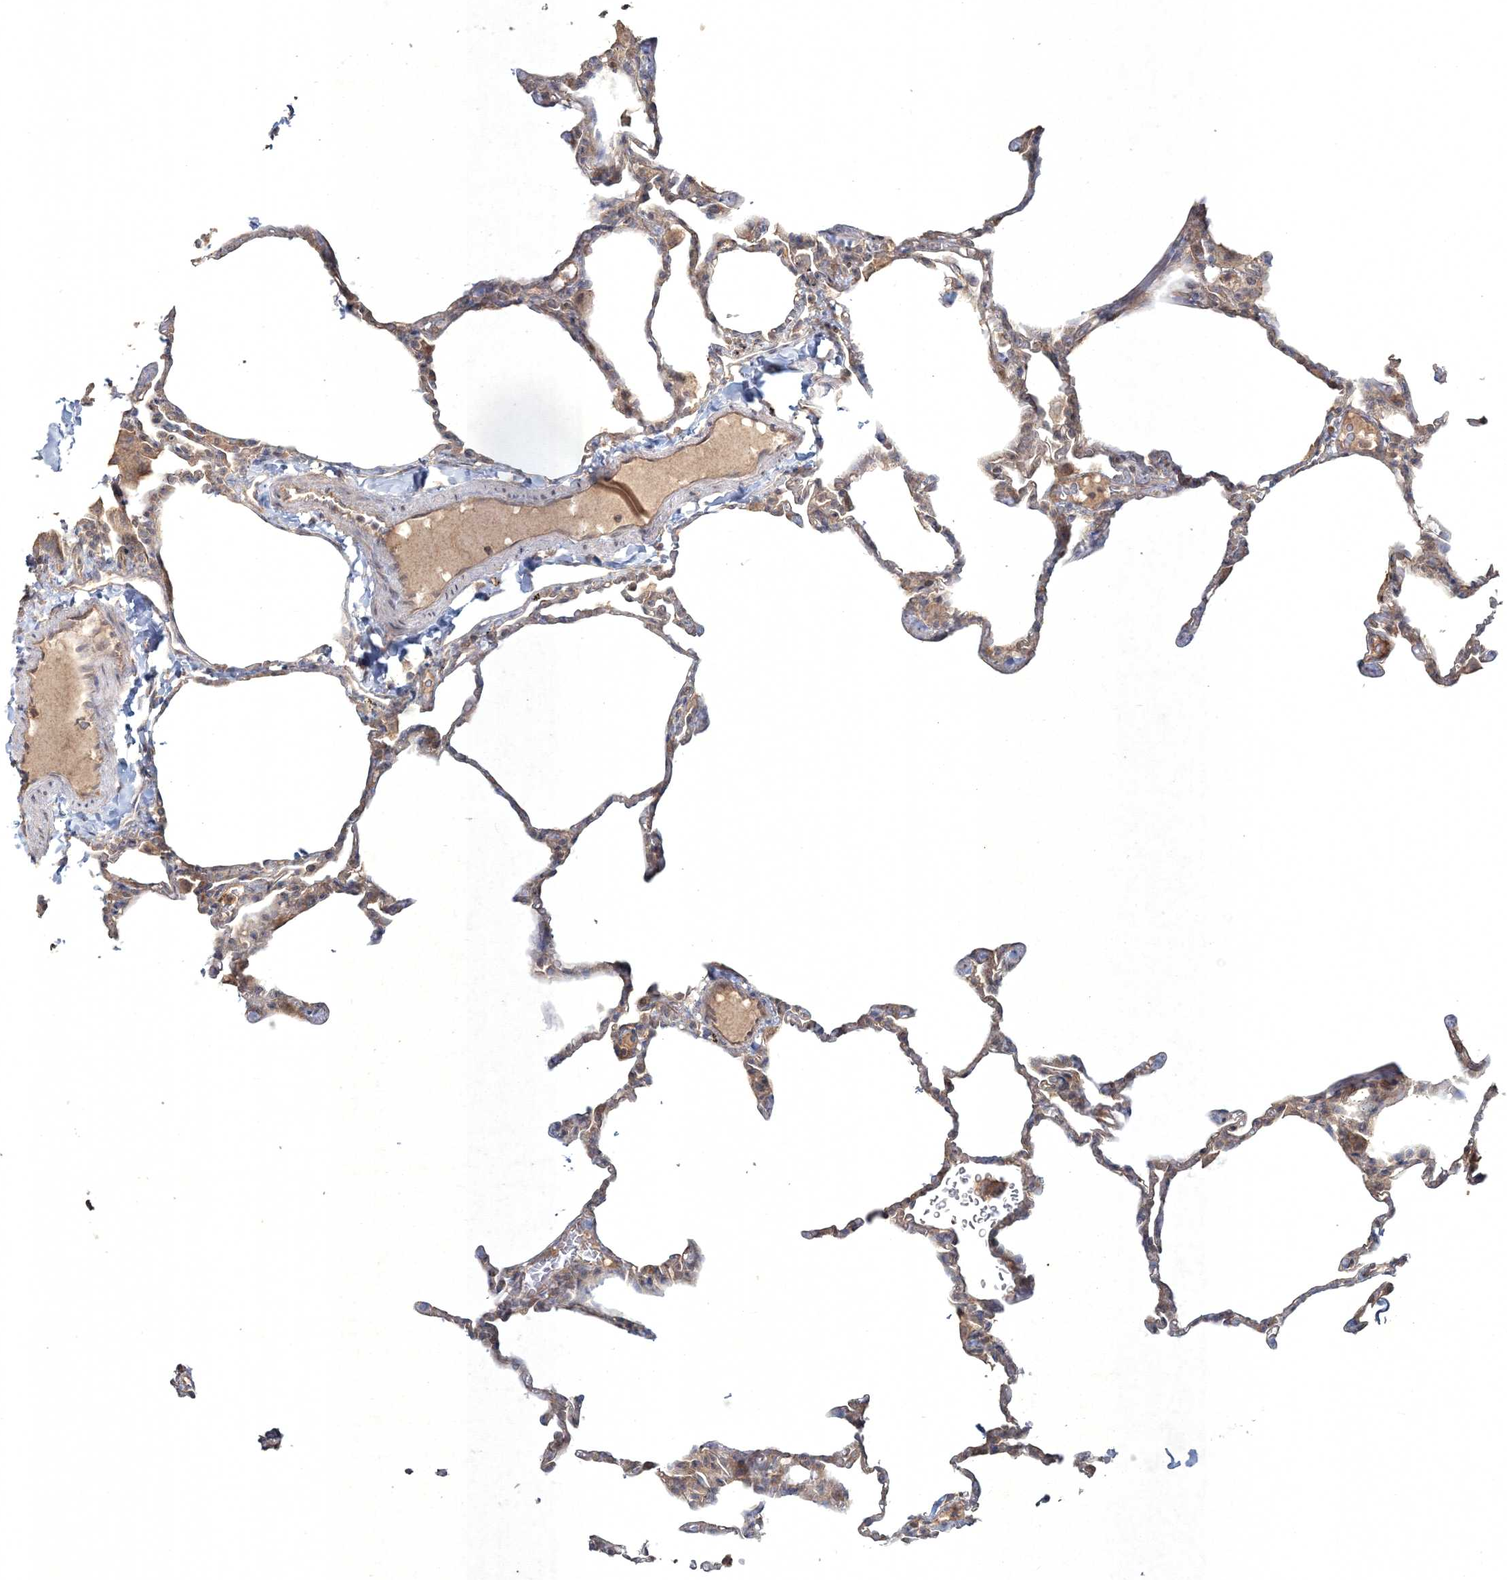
{"staining": {"intensity": "weak", "quantity": "25%-75%", "location": "cytoplasmic/membranous"}, "tissue": "lung", "cell_type": "Alveolar cells", "image_type": "normal", "snomed": [{"axis": "morphology", "description": "Normal tissue, NOS"}, {"axis": "topography", "description": "Lung"}], "caption": "Immunohistochemistry (IHC) of unremarkable human lung shows low levels of weak cytoplasmic/membranous staining in about 25%-75% of alveolar cells.", "gene": "SPRY1", "patient": {"sex": "male", "age": 20}}